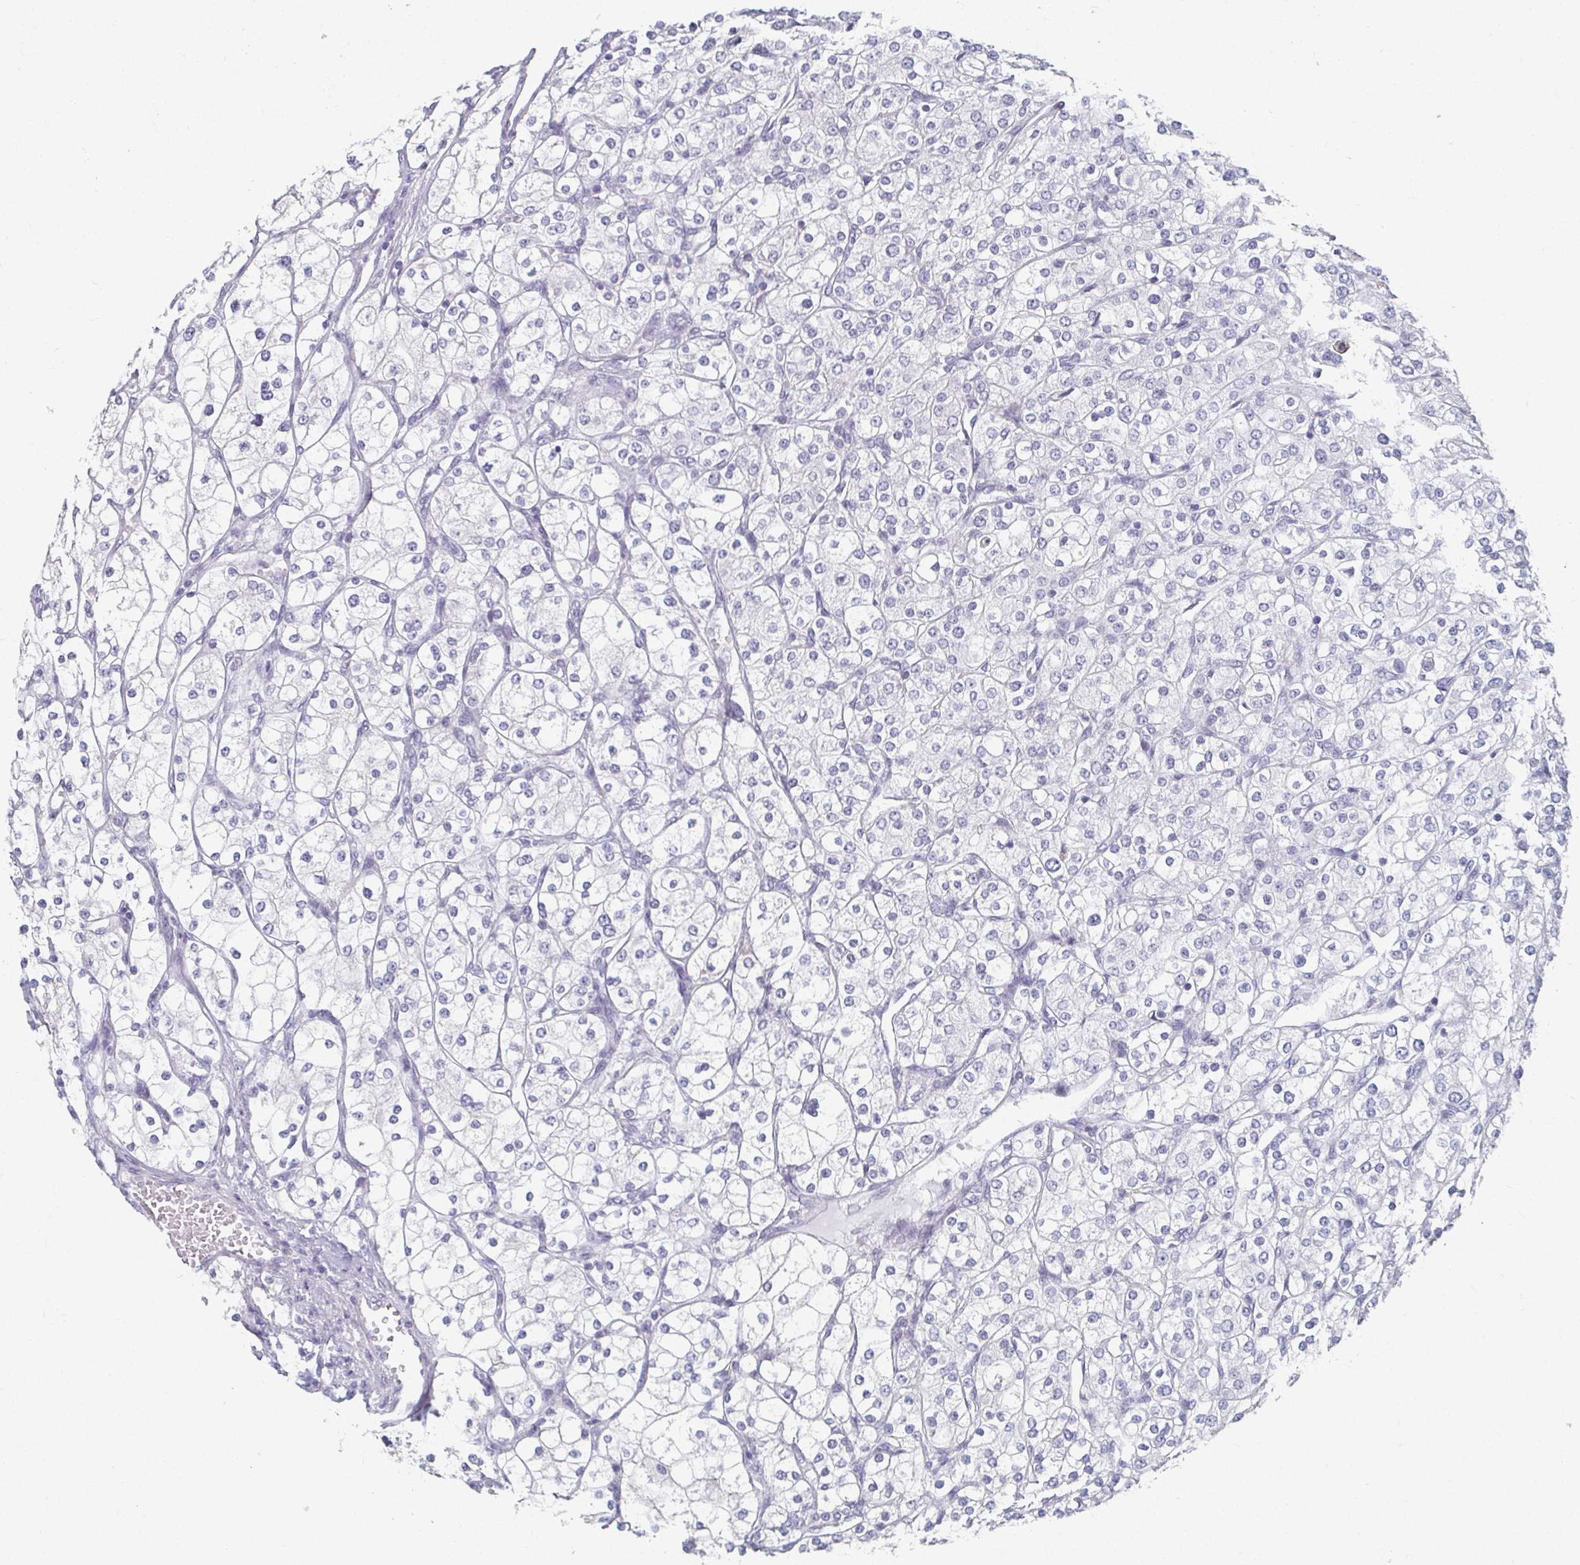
{"staining": {"intensity": "negative", "quantity": "none", "location": "none"}, "tissue": "renal cancer", "cell_type": "Tumor cells", "image_type": "cancer", "snomed": [{"axis": "morphology", "description": "Adenocarcinoma, NOS"}, {"axis": "topography", "description": "Kidney"}], "caption": "High magnification brightfield microscopy of renal adenocarcinoma stained with DAB (3,3'-diaminobenzidine) (brown) and counterstained with hematoxylin (blue): tumor cells show no significant staining.", "gene": "CAMKV", "patient": {"sex": "male", "age": 80}}